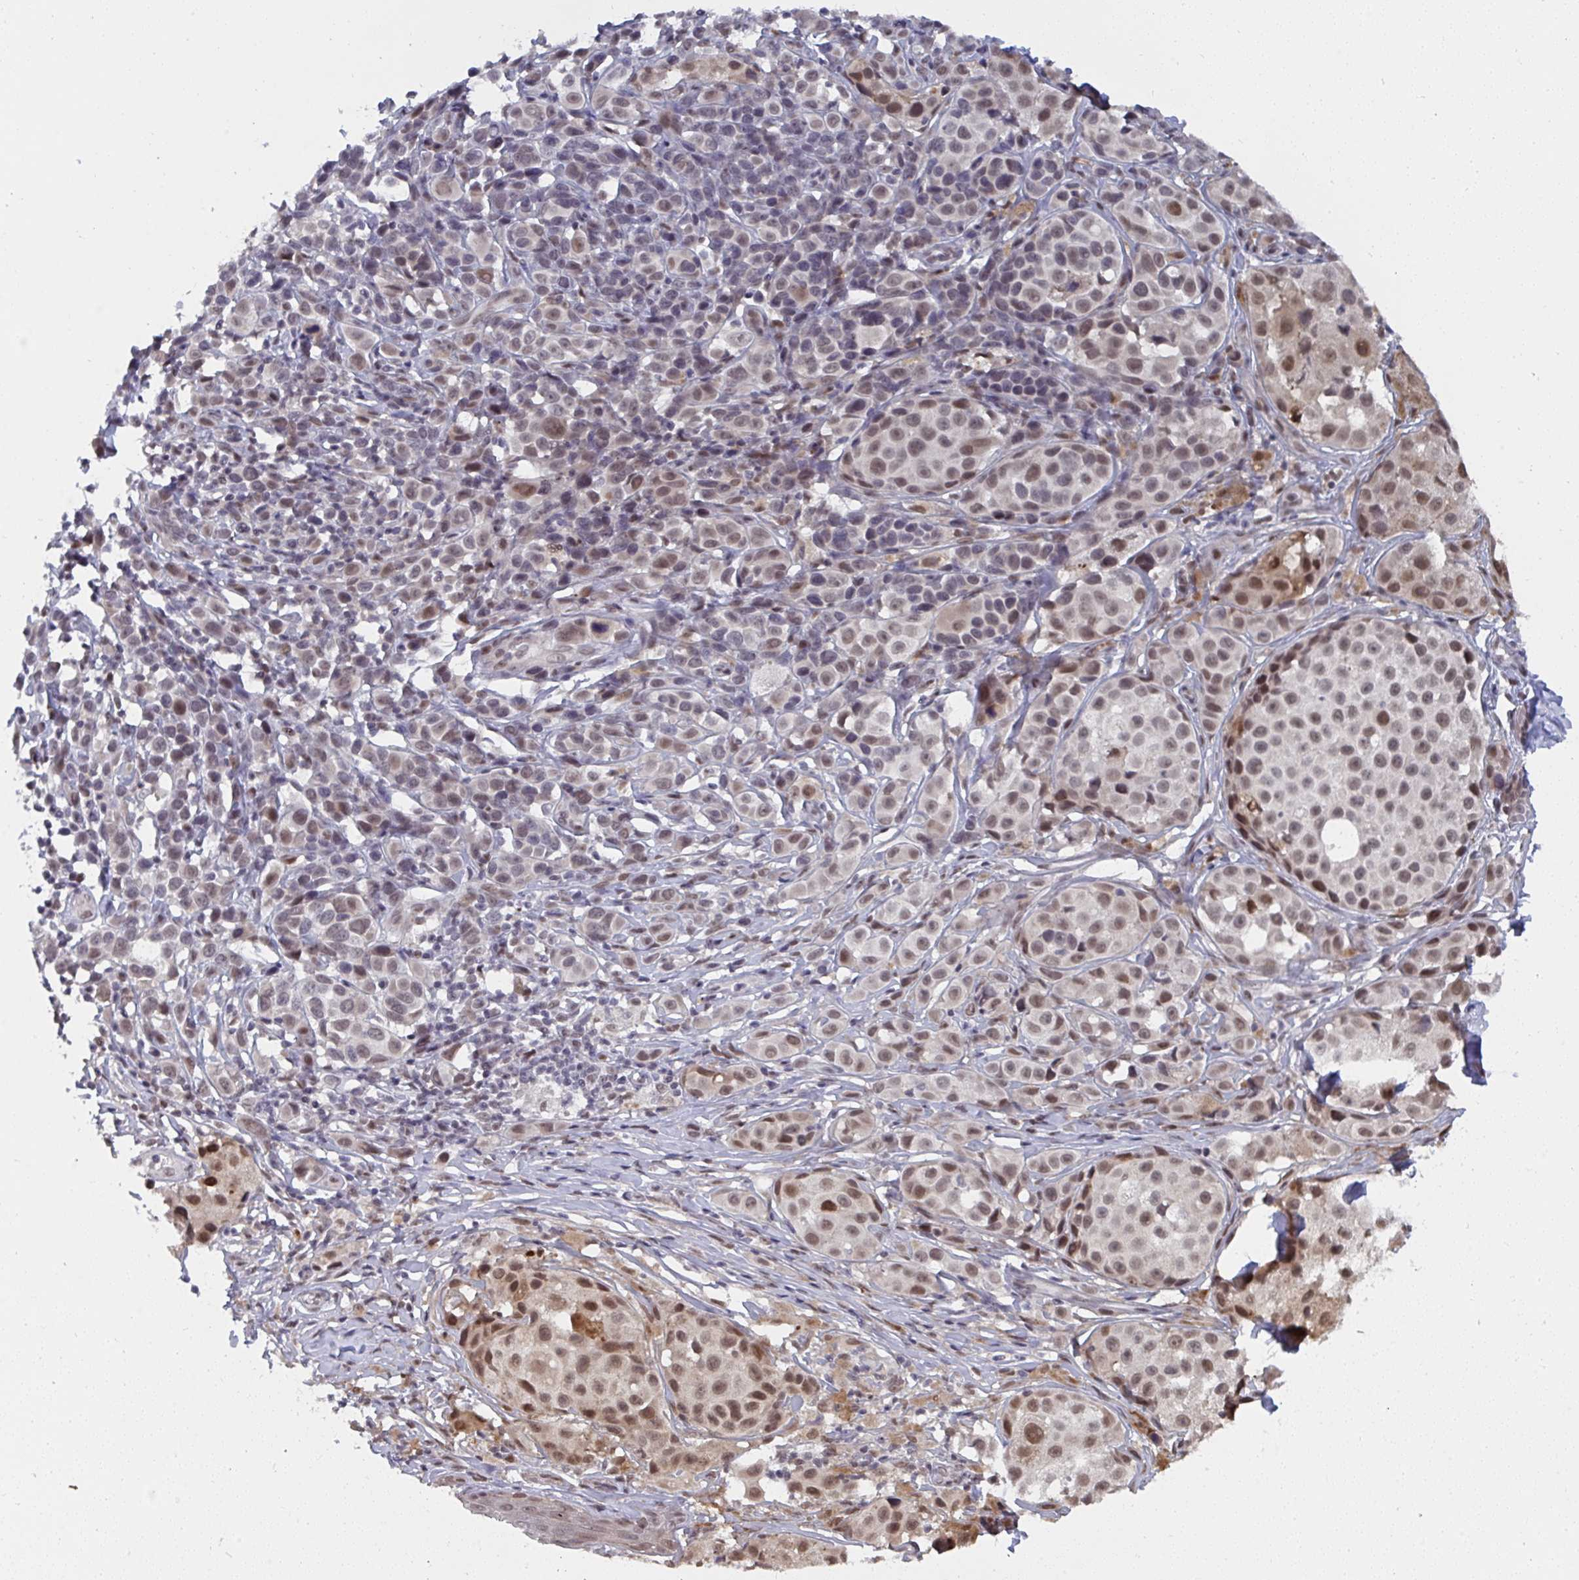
{"staining": {"intensity": "moderate", "quantity": ">75%", "location": "nuclear"}, "tissue": "melanoma", "cell_type": "Tumor cells", "image_type": "cancer", "snomed": [{"axis": "morphology", "description": "Malignant melanoma, NOS"}, {"axis": "topography", "description": "Skin"}], "caption": "Tumor cells reveal medium levels of moderate nuclear expression in about >75% of cells in human malignant melanoma. (IHC, brightfield microscopy, high magnification).", "gene": "JMJD1C", "patient": {"sex": "male", "age": 39}}